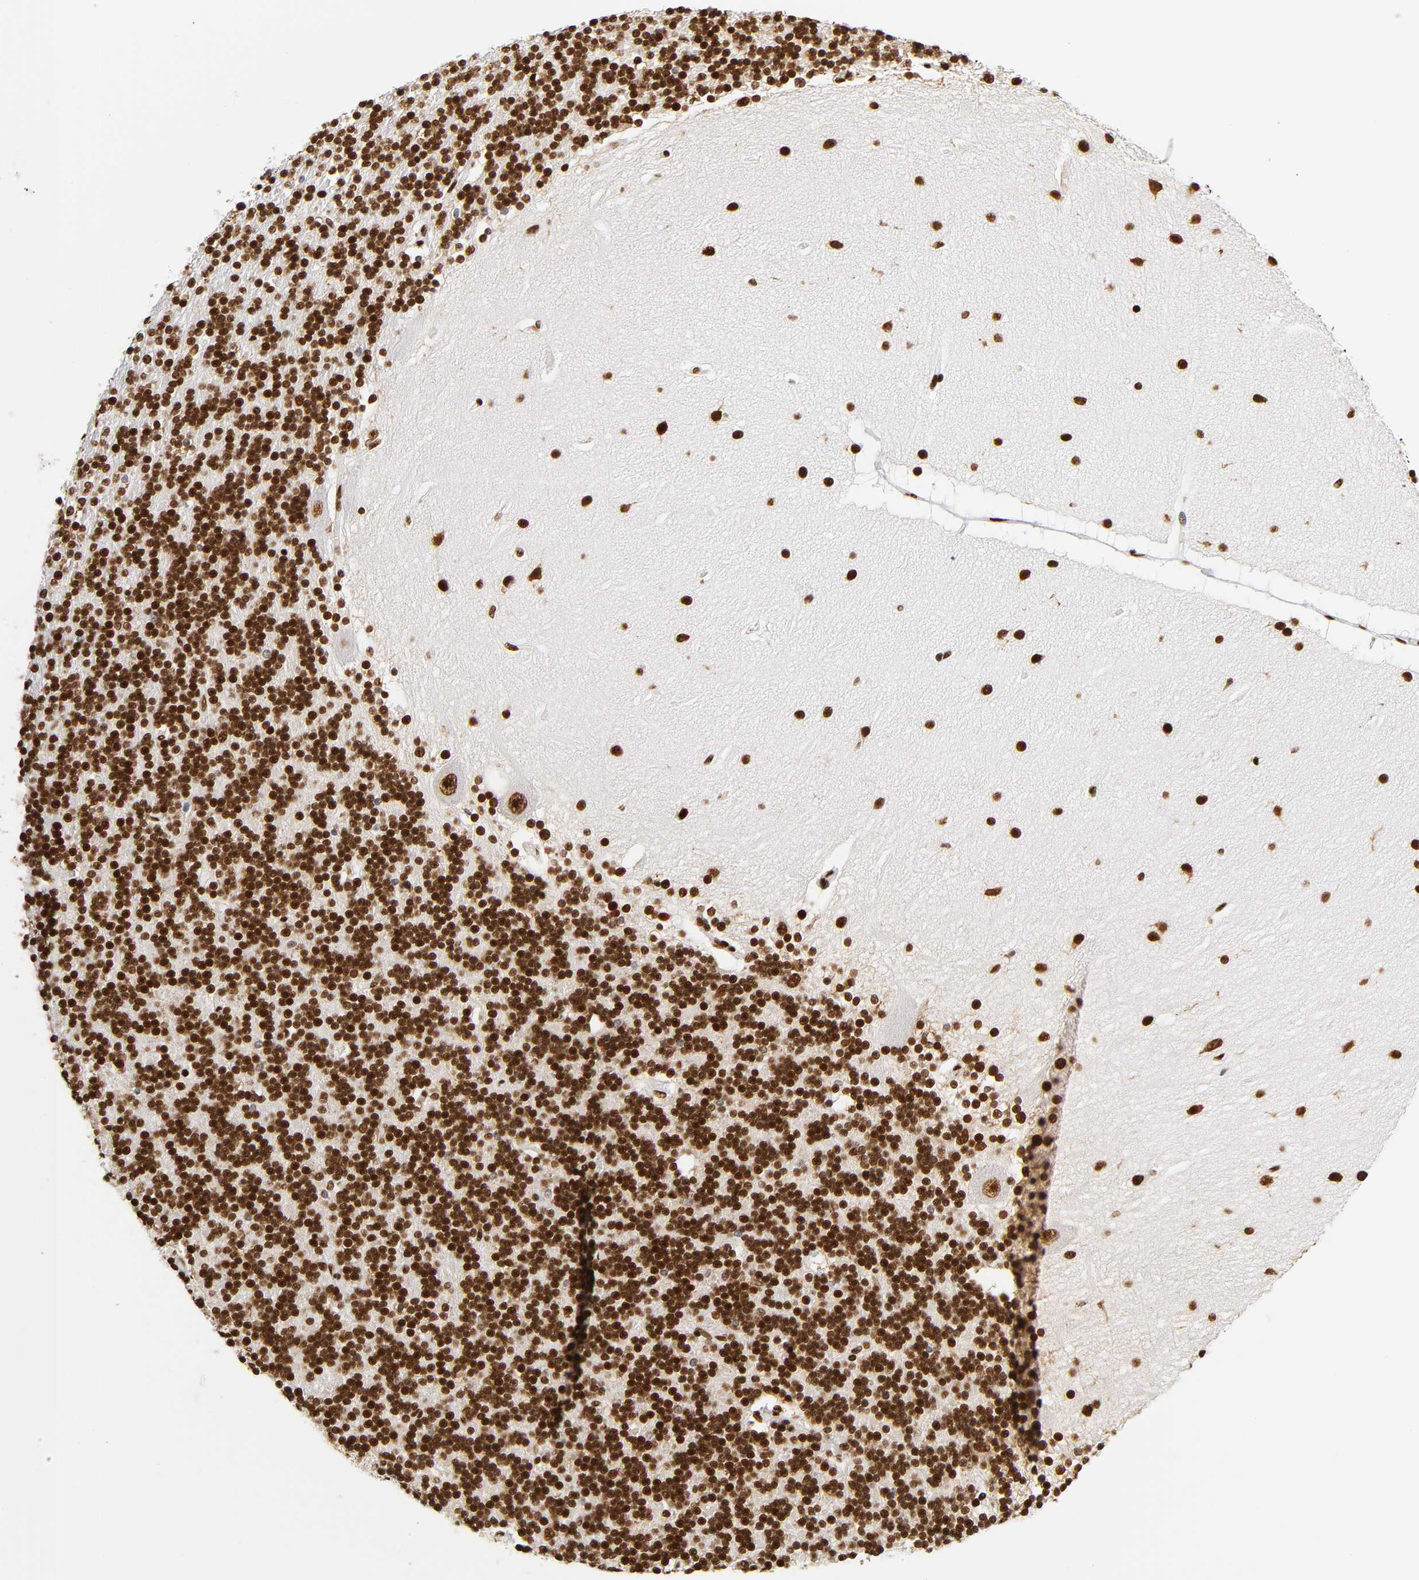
{"staining": {"intensity": "strong", "quantity": ">75%", "location": "nuclear"}, "tissue": "cerebellum", "cell_type": "Cells in granular layer", "image_type": "normal", "snomed": [{"axis": "morphology", "description": "Normal tissue, NOS"}, {"axis": "topography", "description": "Cerebellum"}], "caption": "There is high levels of strong nuclear expression in cells in granular layer of benign cerebellum, as demonstrated by immunohistochemical staining (brown color).", "gene": "XRCC6", "patient": {"sex": "female", "age": 54}}